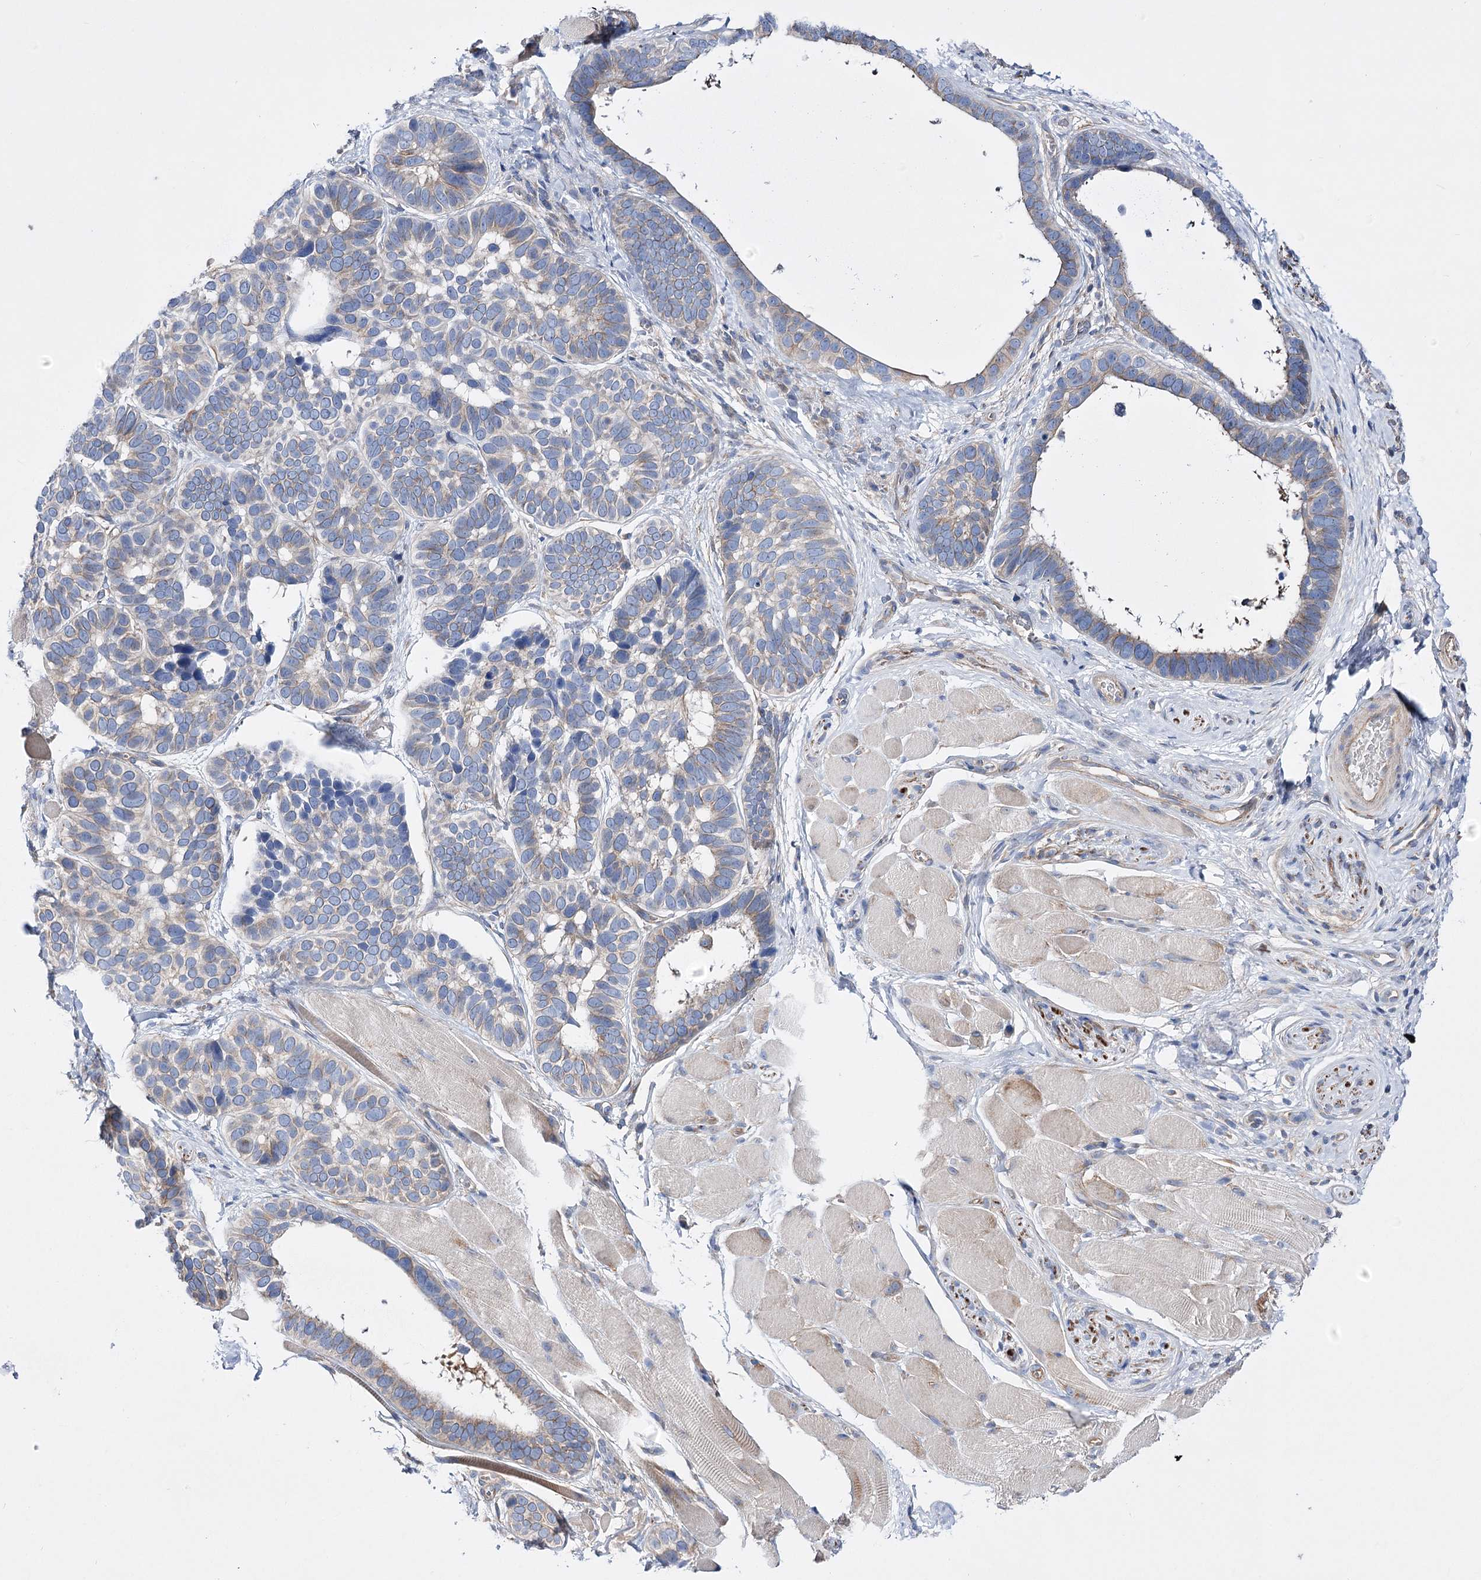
{"staining": {"intensity": "weak", "quantity": "25%-75%", "location": "cytoplasmic/membranous"}, "tissue": "skin cancer", "cell_type": "Tumor cells", "image_type": "cancer", "snomed": [{"axis": "morphology", "description": "Basal cell carcinoma"}, {"axis": "topography", "description": "Skin"}], "caption": "The histopathology image exhibits staining of skin basal cell carcinoma, revealing weak cytoplasmic/membranous protein positivity (brown color) within tumor cells.", "gene": "LRRC34", "patient": {"sex": "male", "age": 62}}